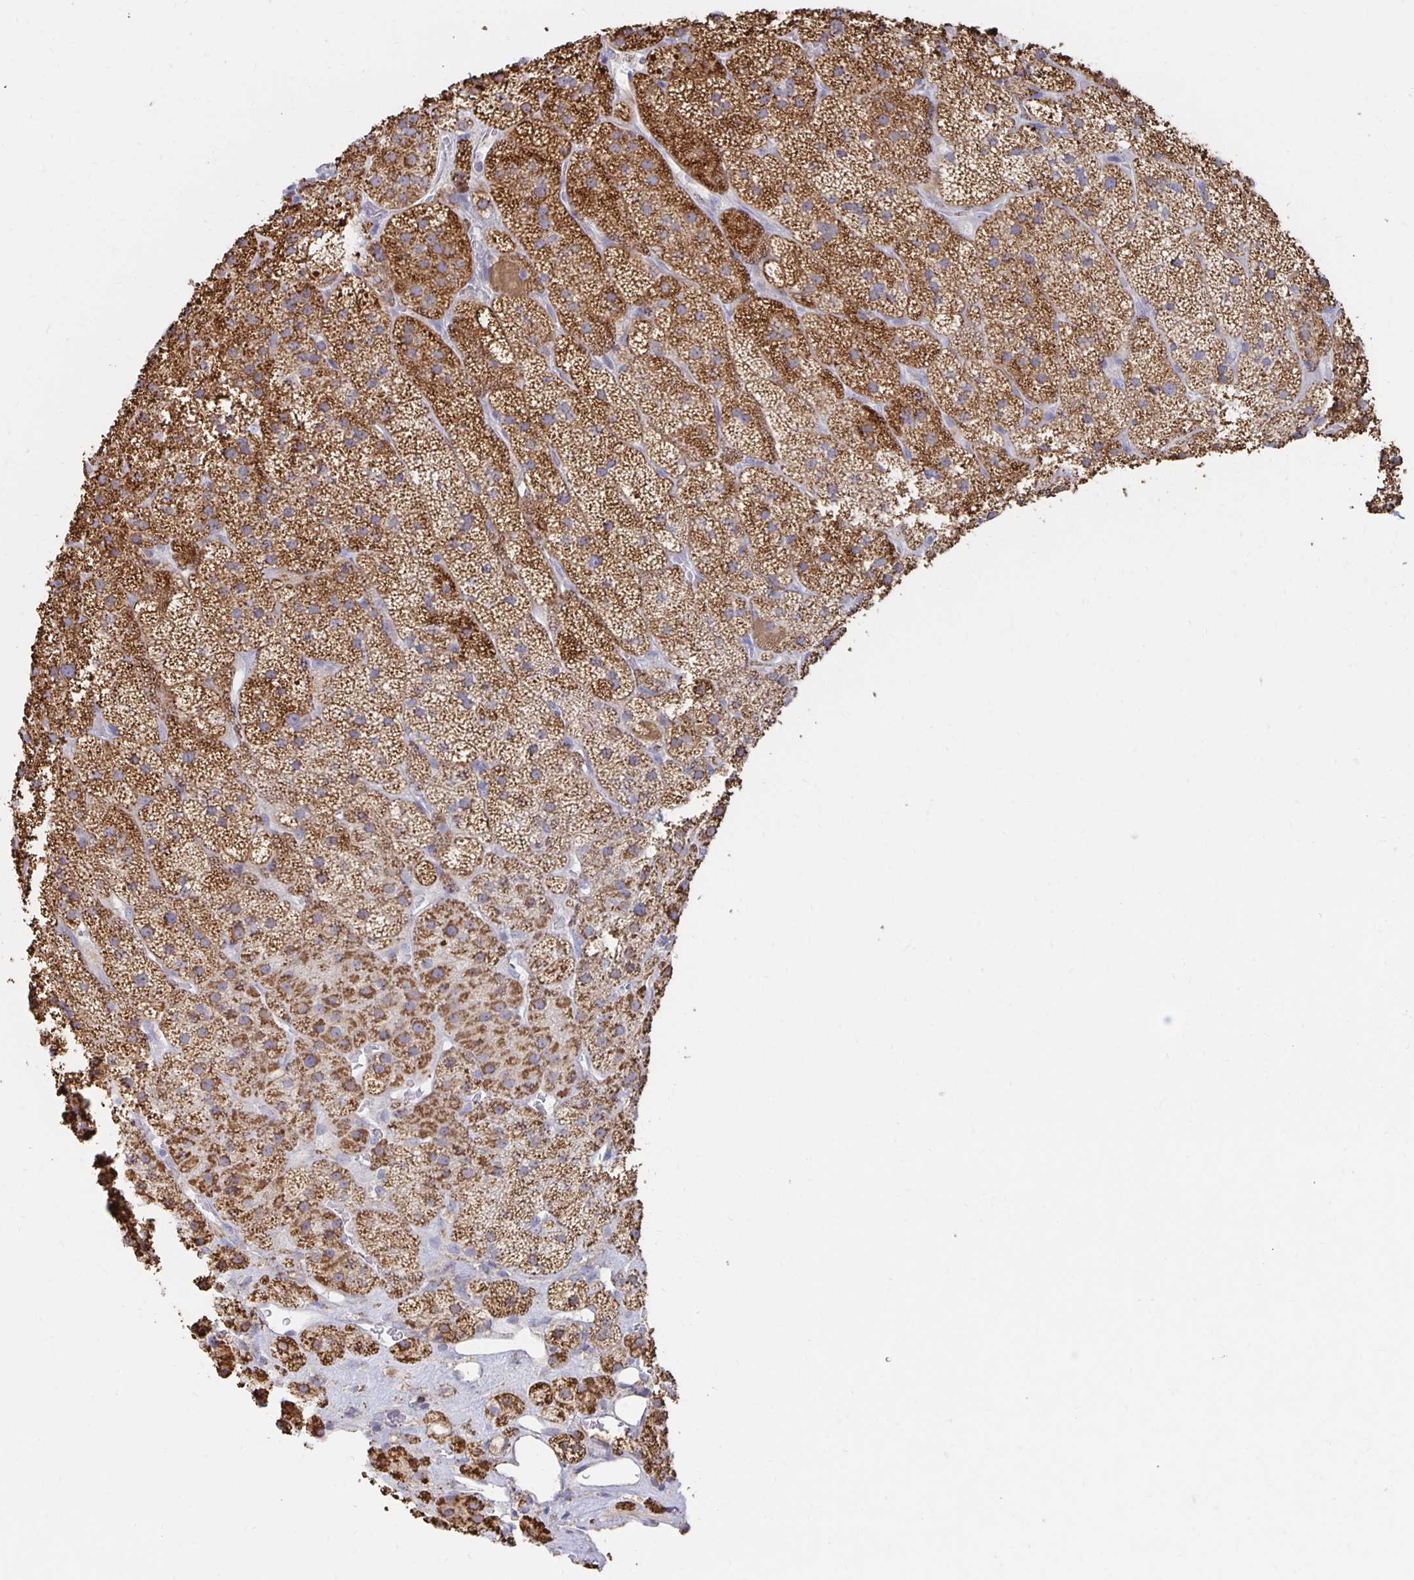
{"staining": {"intensity": "strong", "quantity": "25%-75%", "location": "cytoplasmic/membranous"}, "tissue": "adrenal gland", "cell_type": "Glandular cells", "image_type": "normal", "snomed": [{"axis": "morphology", "description": "Normal tissue, NOS"}, {"axis": "topography", "description": "Adrenal gland"}], "caption": "A brown stain highlights strong cytoplasmic/membranous staining of a protein in glandular cells of unremarkable human adrenal gland. (Stains: DAB in brown, nuclei in blue, Microscopy: brightfield microscopy at high magnification).", "gene": "NKX2", "patient": {"sex": "male", "age": 57}}